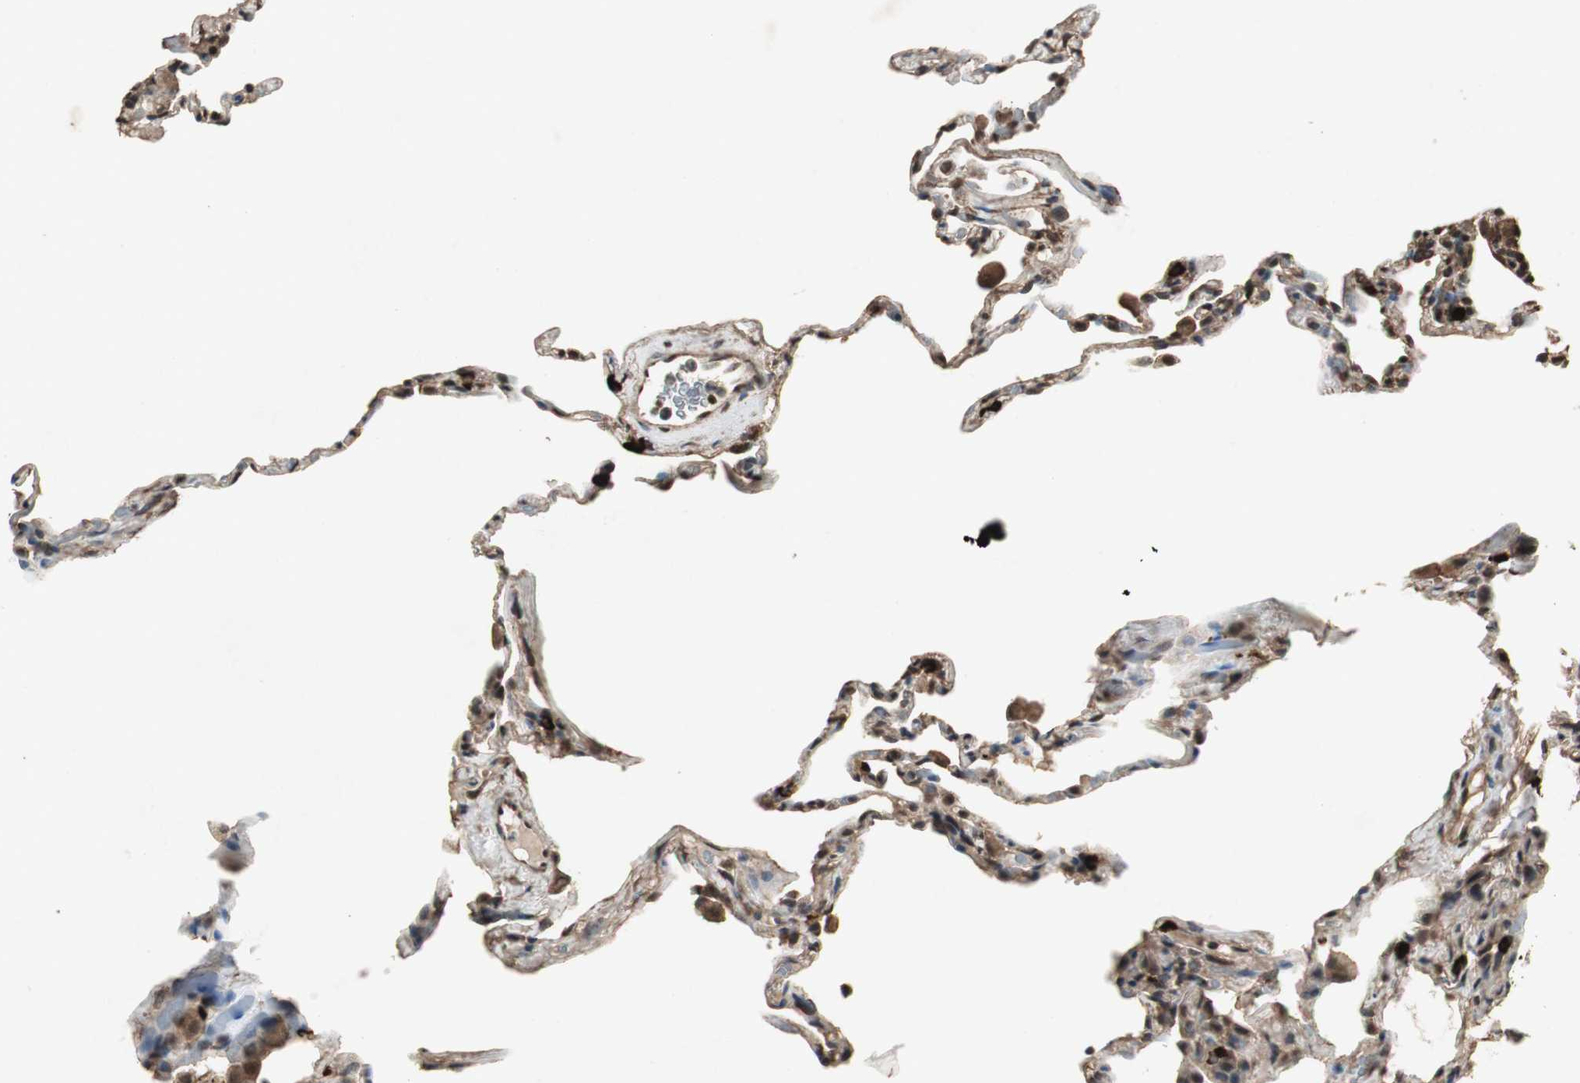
{"staining": {"intensity": "strong", "quantity": ">75%", "location": "cytoplasmic/membranous,nuclear"}, "tissue": "lung", "cell_type": "Alveolar cells", "image_type": "normal", "snomed": [{"axis": "morphology", "description": "Normal tissue, NOS"}, {"axis": "topography", "description": "Lung"}], "caption": "Protein positivity by immunohistochemistry displays strong cytoplasmic/membranous,nuclear staining in about >75% of alveolar cells in unremarkable lung.", "gene": "PPP1R13B", "patient": {"sex": "male", "age": 59}}